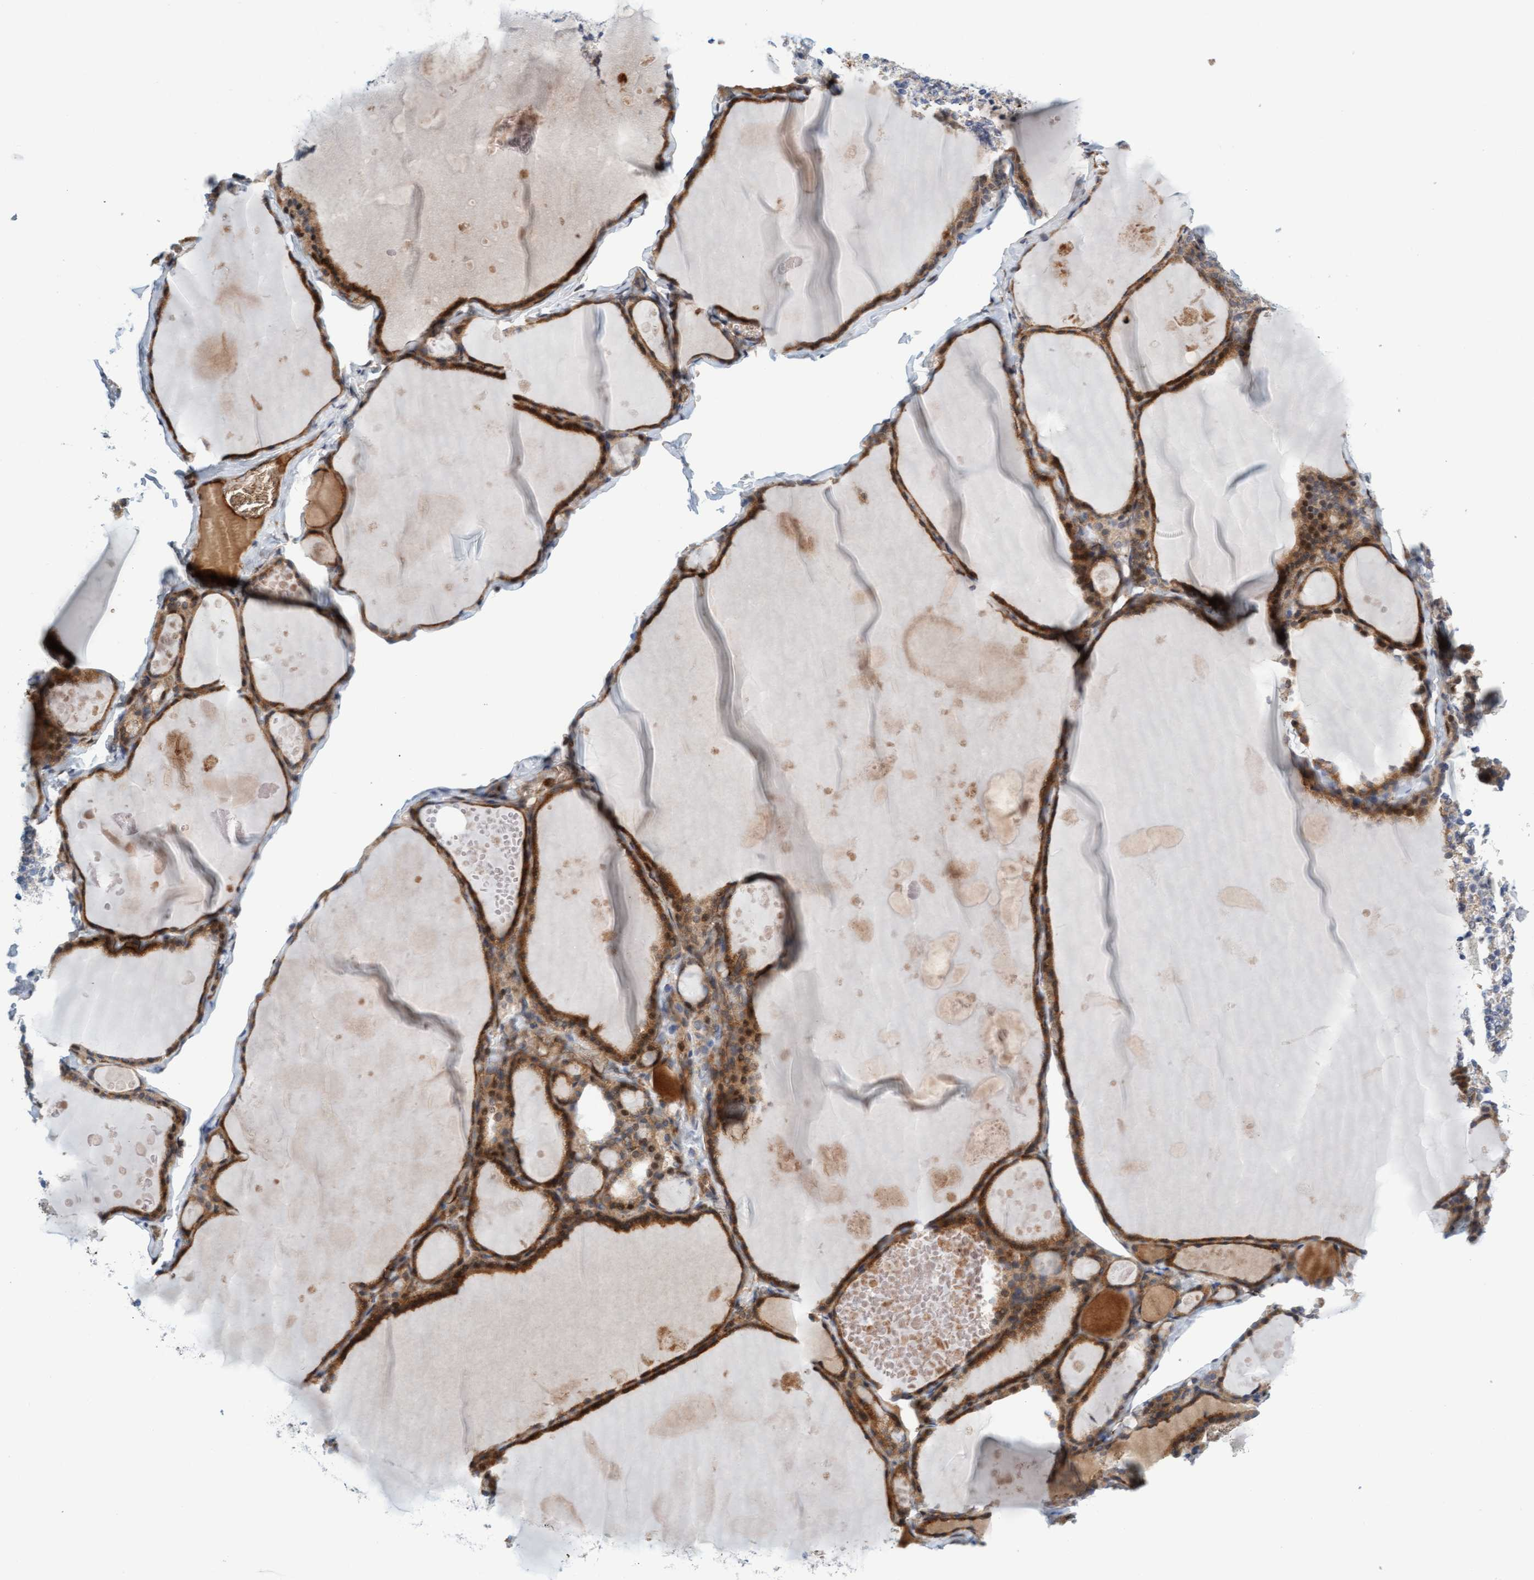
{"staining": {"intensity": "moderate", "quantity": ">75%", "location": "cytoplasmic/membranous"}, "tissue": "thyroid gland", "cell_type": "Glandular cells", "image_type": "normal", "snomed": [{"axis": "morphology", "description": "Normal tissue, NOS"}, {"axis": "topography", "description": "Thyroid gland"}], "caption": "Moderate cytoplasmic/membranous protein staining is appreciated in about >75% of glandular cells in thyroid gland.", "gene": "EIF4EBP1", "patient": {"sex": "male", "age": 56}}